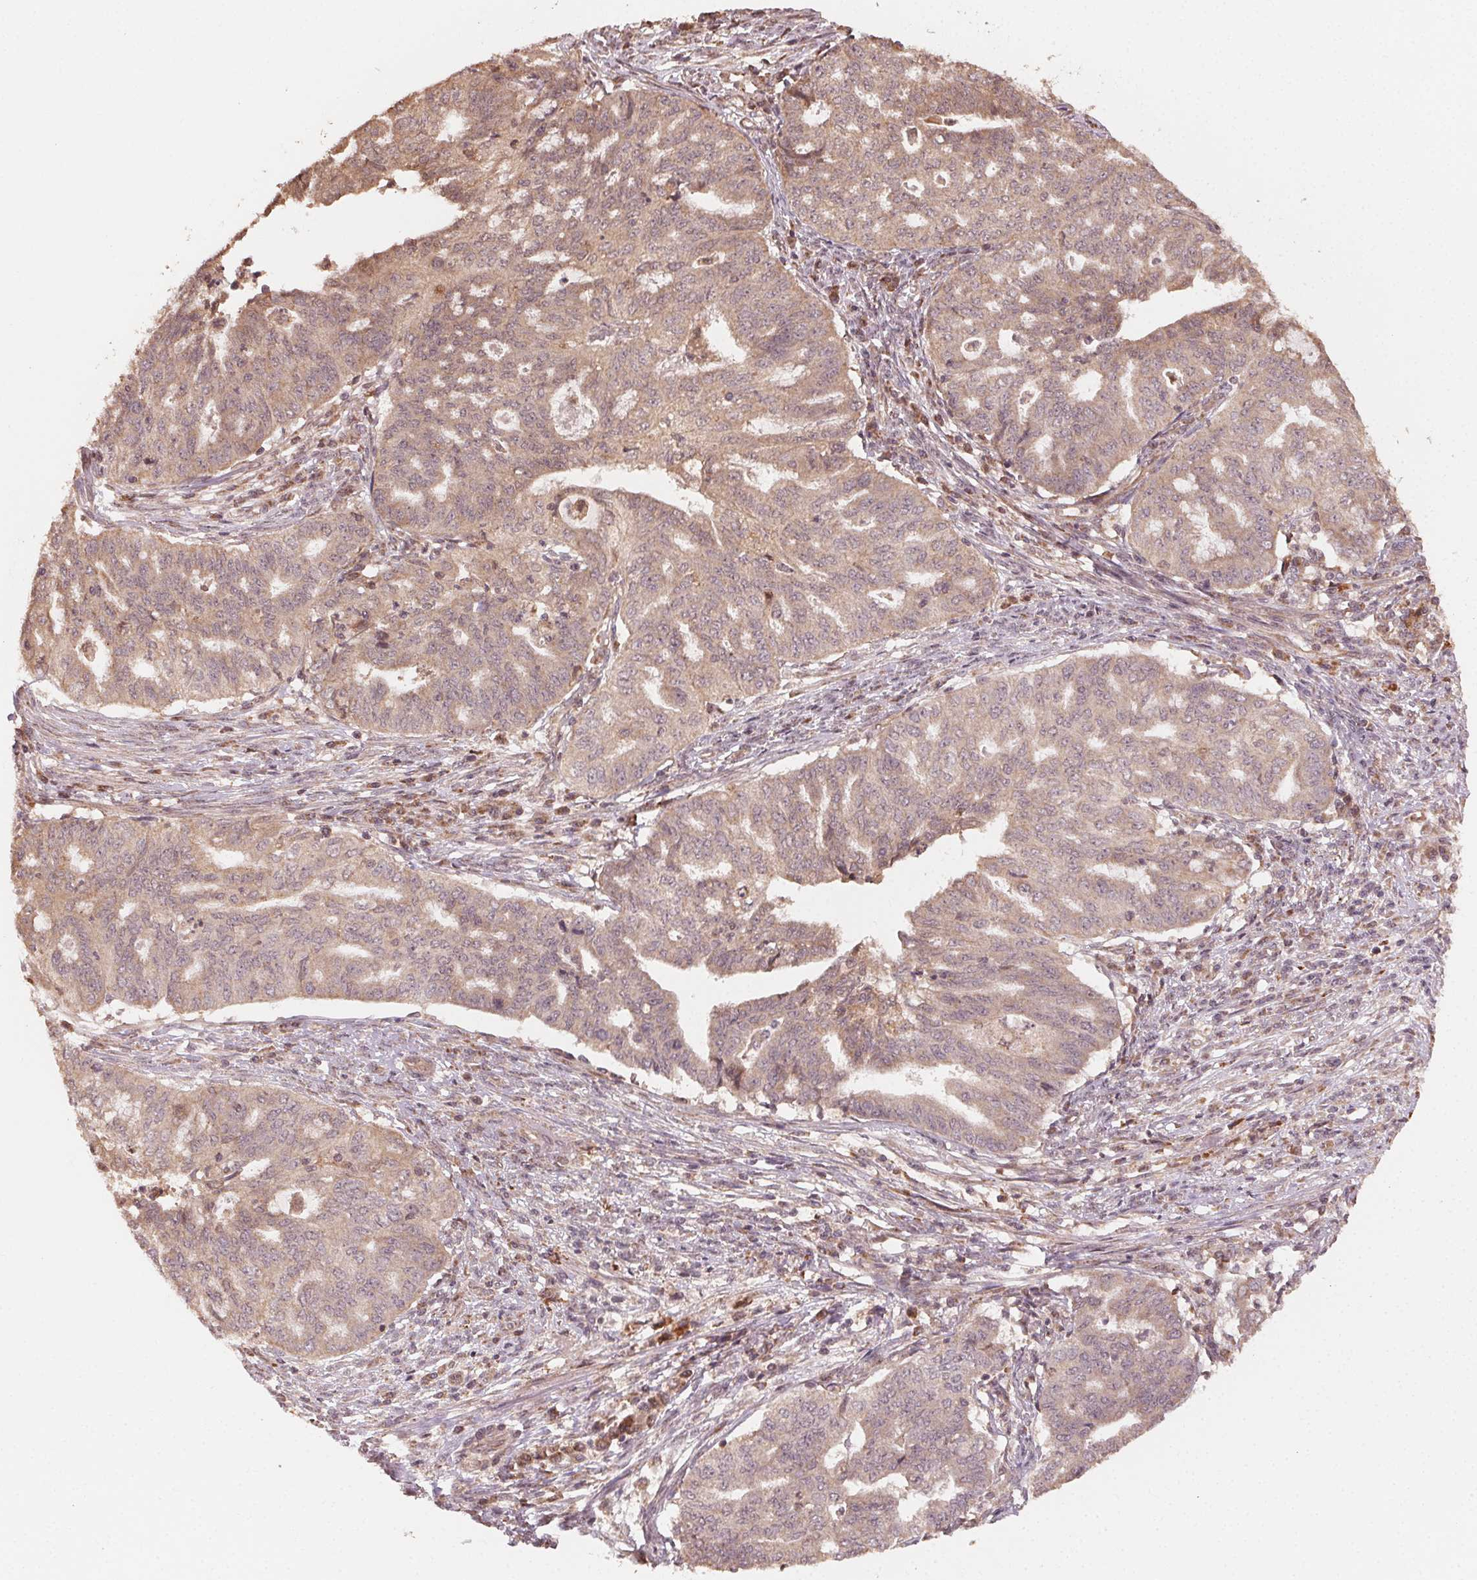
{"staining": {"intensity": "moderate", "quantity": ">75%", "location": "cytoplasmic/membranous"}, "tissue": "endometrial cancer", "cell_type": "Tumor cells", "image_type": "cancer", "snomed": [{"axis": "morphology", "description": "Adenocarcinoma, NOS"}, {"axis": "topography", "description": "Endometrium"}], "caption": "Endometrial cancer was stained to show a protein in brown. There is medium levels of moderate cytoplasmic/membranous expression in approximately >75% of tumor cells. (DAB = brown stain, brightfield microscopy at high magnification).", "gene": "WBP2", "patient": {"sex": "female", "age": 79}}